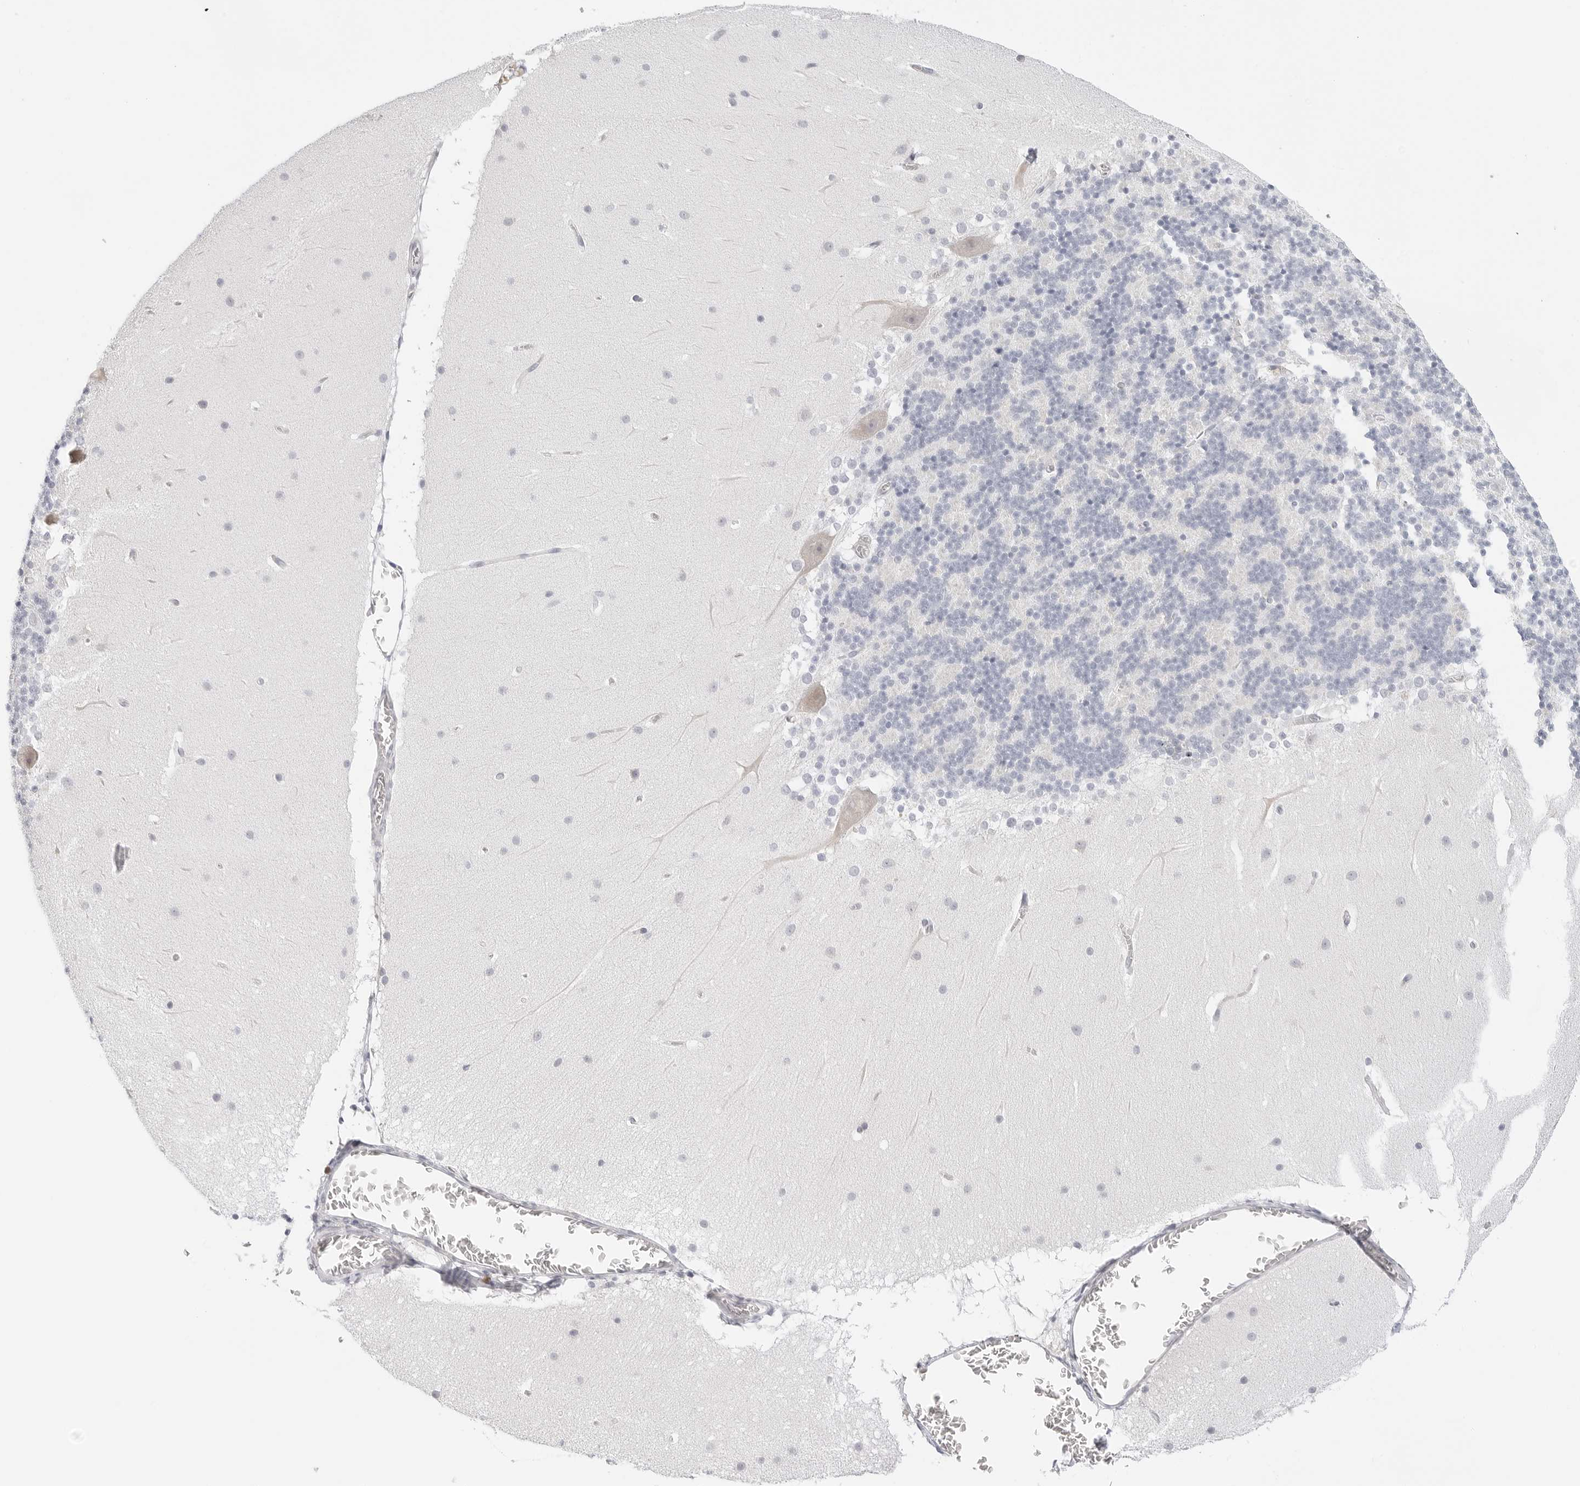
{"staining": {"intensity": "negative", "quantity": "none", "location": "none"}, "tissue": "cerebellum", "cell_type": "Cells in granular layer", "image_type": "normal", "snomed": [{"axis": "morphology", "description": "Normal tissue, NOS"}, {"axis": "topography", "description": "Cerebellum"}], "caption": "High magnification brightfield microscopy of normal cerebellum stained with DAB (3,3'-diaminobenzidine) (brown) and counterstained with hematoxylin (blue): cells in granular layer show no significant staining.", "gene": "HMGCS2", "patient": {"sex": "female", "age": 19}}